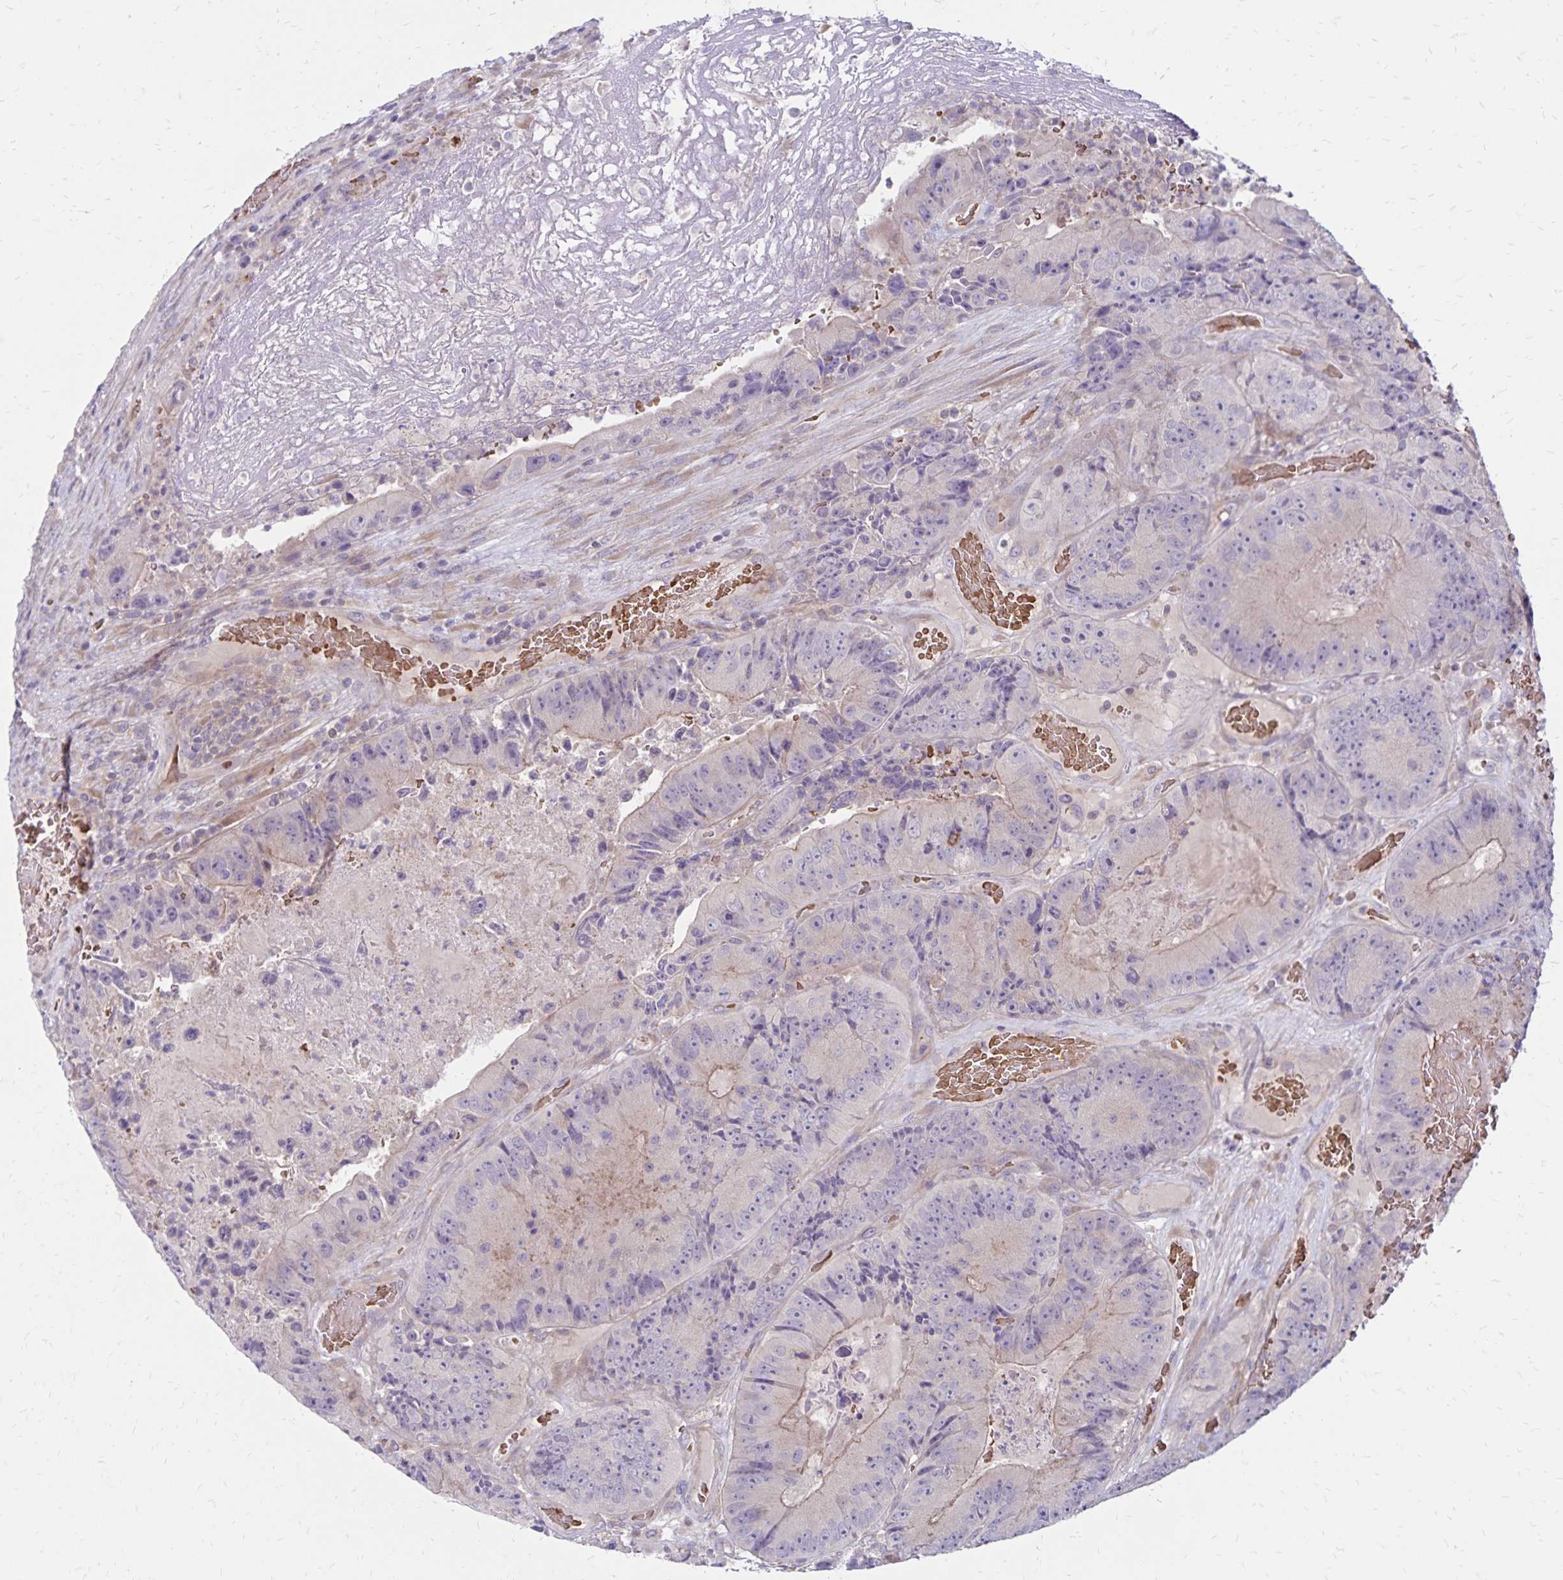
{"staining": {"intensity": "weak", "quantity": "25%-75%", "location": "cytoplasmic/membranous"}, "tissue": "colorectal cancer", "cell_type": "Tumor cells", "image_type": "cancer", "snomed": [{"axis": "morphology", "description": "Adenocarcinoma, NOS"}, {"axis": "topography", "description": "Colon"}], "caption": "A brown stain labels weak cytoplasmic/membranous positivity of a protein in human colorectal cancer tumor cells.", "gene": "FSD1", "patient": {"sex": "female", "age": 86}}